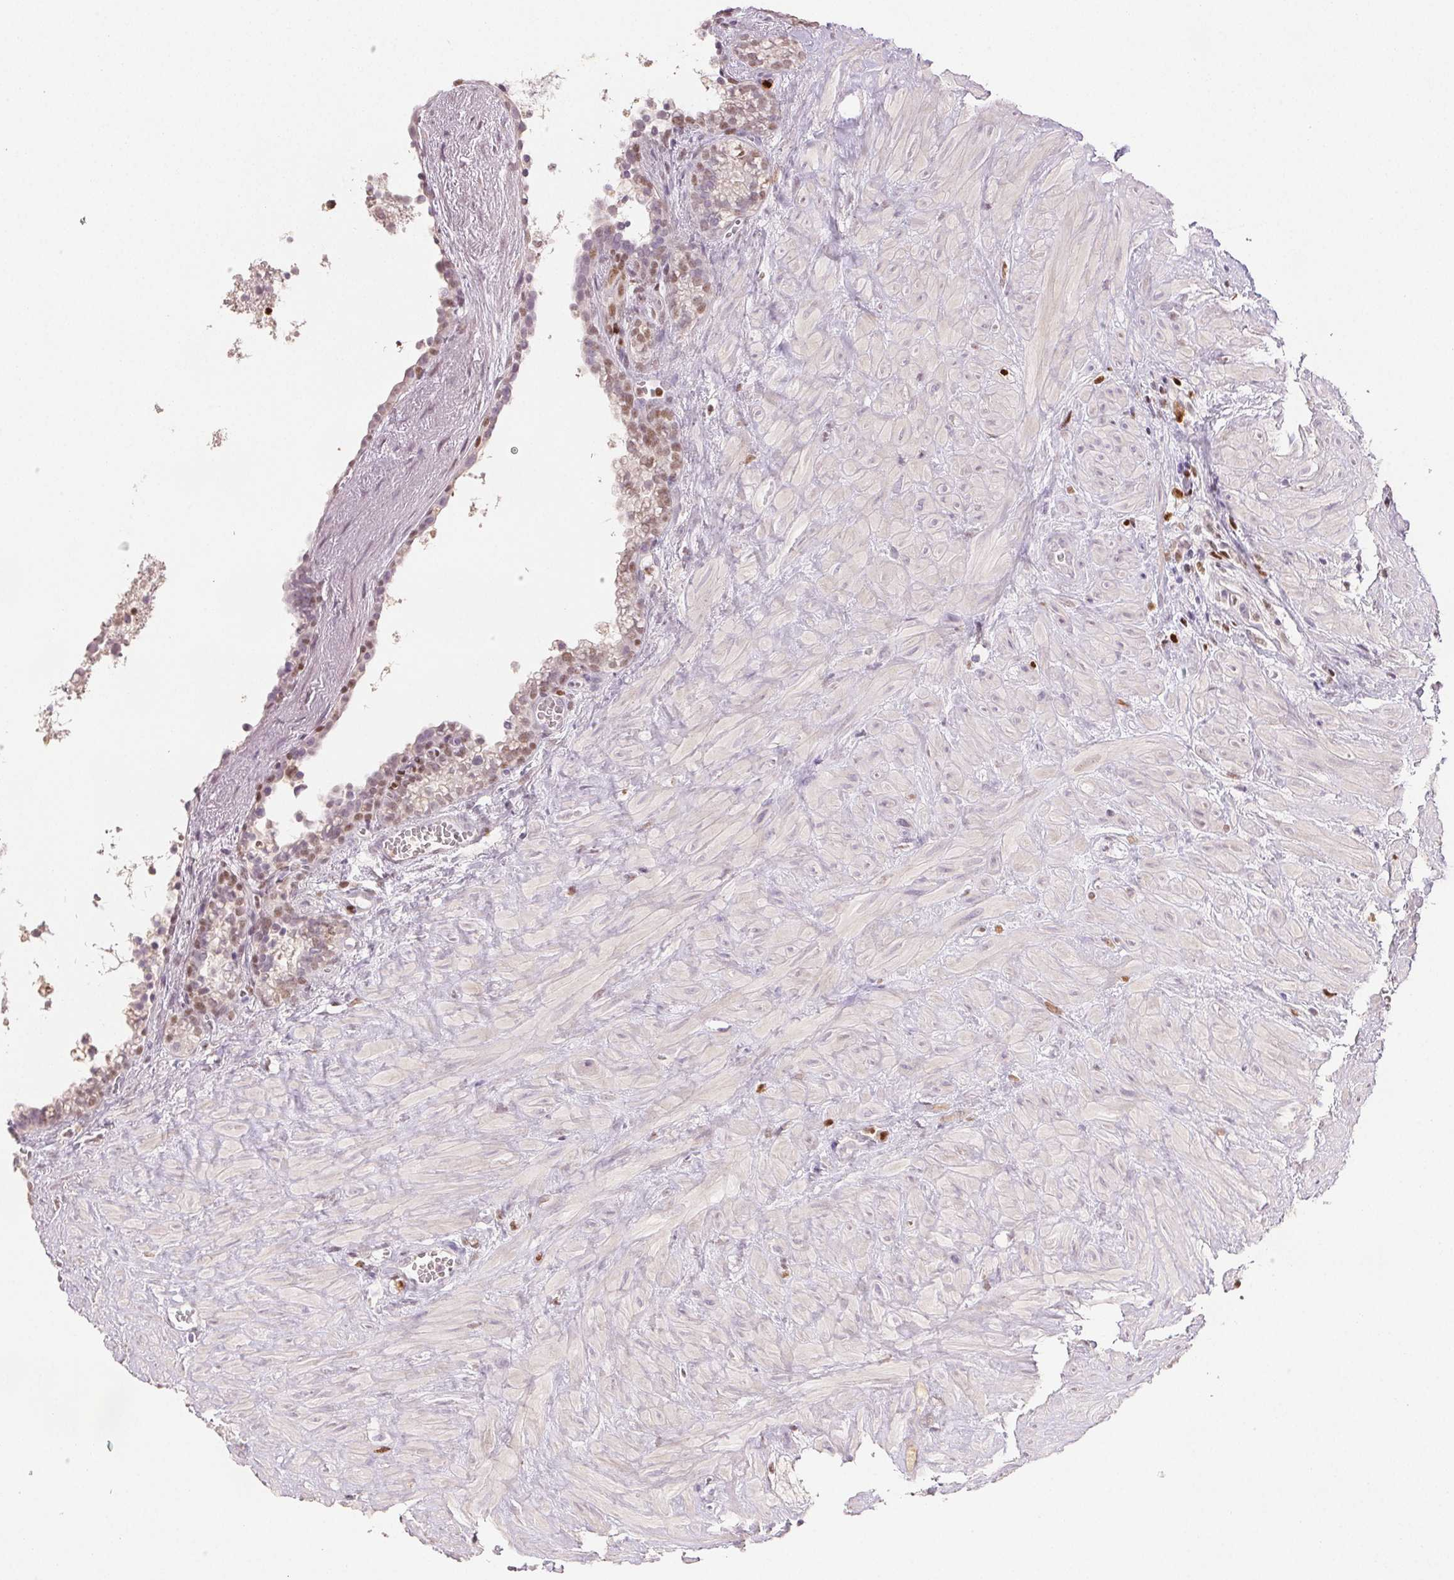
{"staining": {"intensity": "moderate", "quantity": ">75%", "location": "nuclear"}, "tissue": "seminal vesicle", "cell_type": "Glandular cells", "image_type": "normal", "snomed": [{"axis": "morphology", "description": "Normal tissue, NOS"}, {"axis": "topography", "description": "Seminal veicle"}], "caption": "DAB (3,3'-diaminobenzidine) immunohistochemical staining of unremarkable human seminal vesicle shows moderate nuclear protein expression in about >75% of glandular cells.", "gene": "RUNX2", "patient": {"sex": "male", "age": 76}}